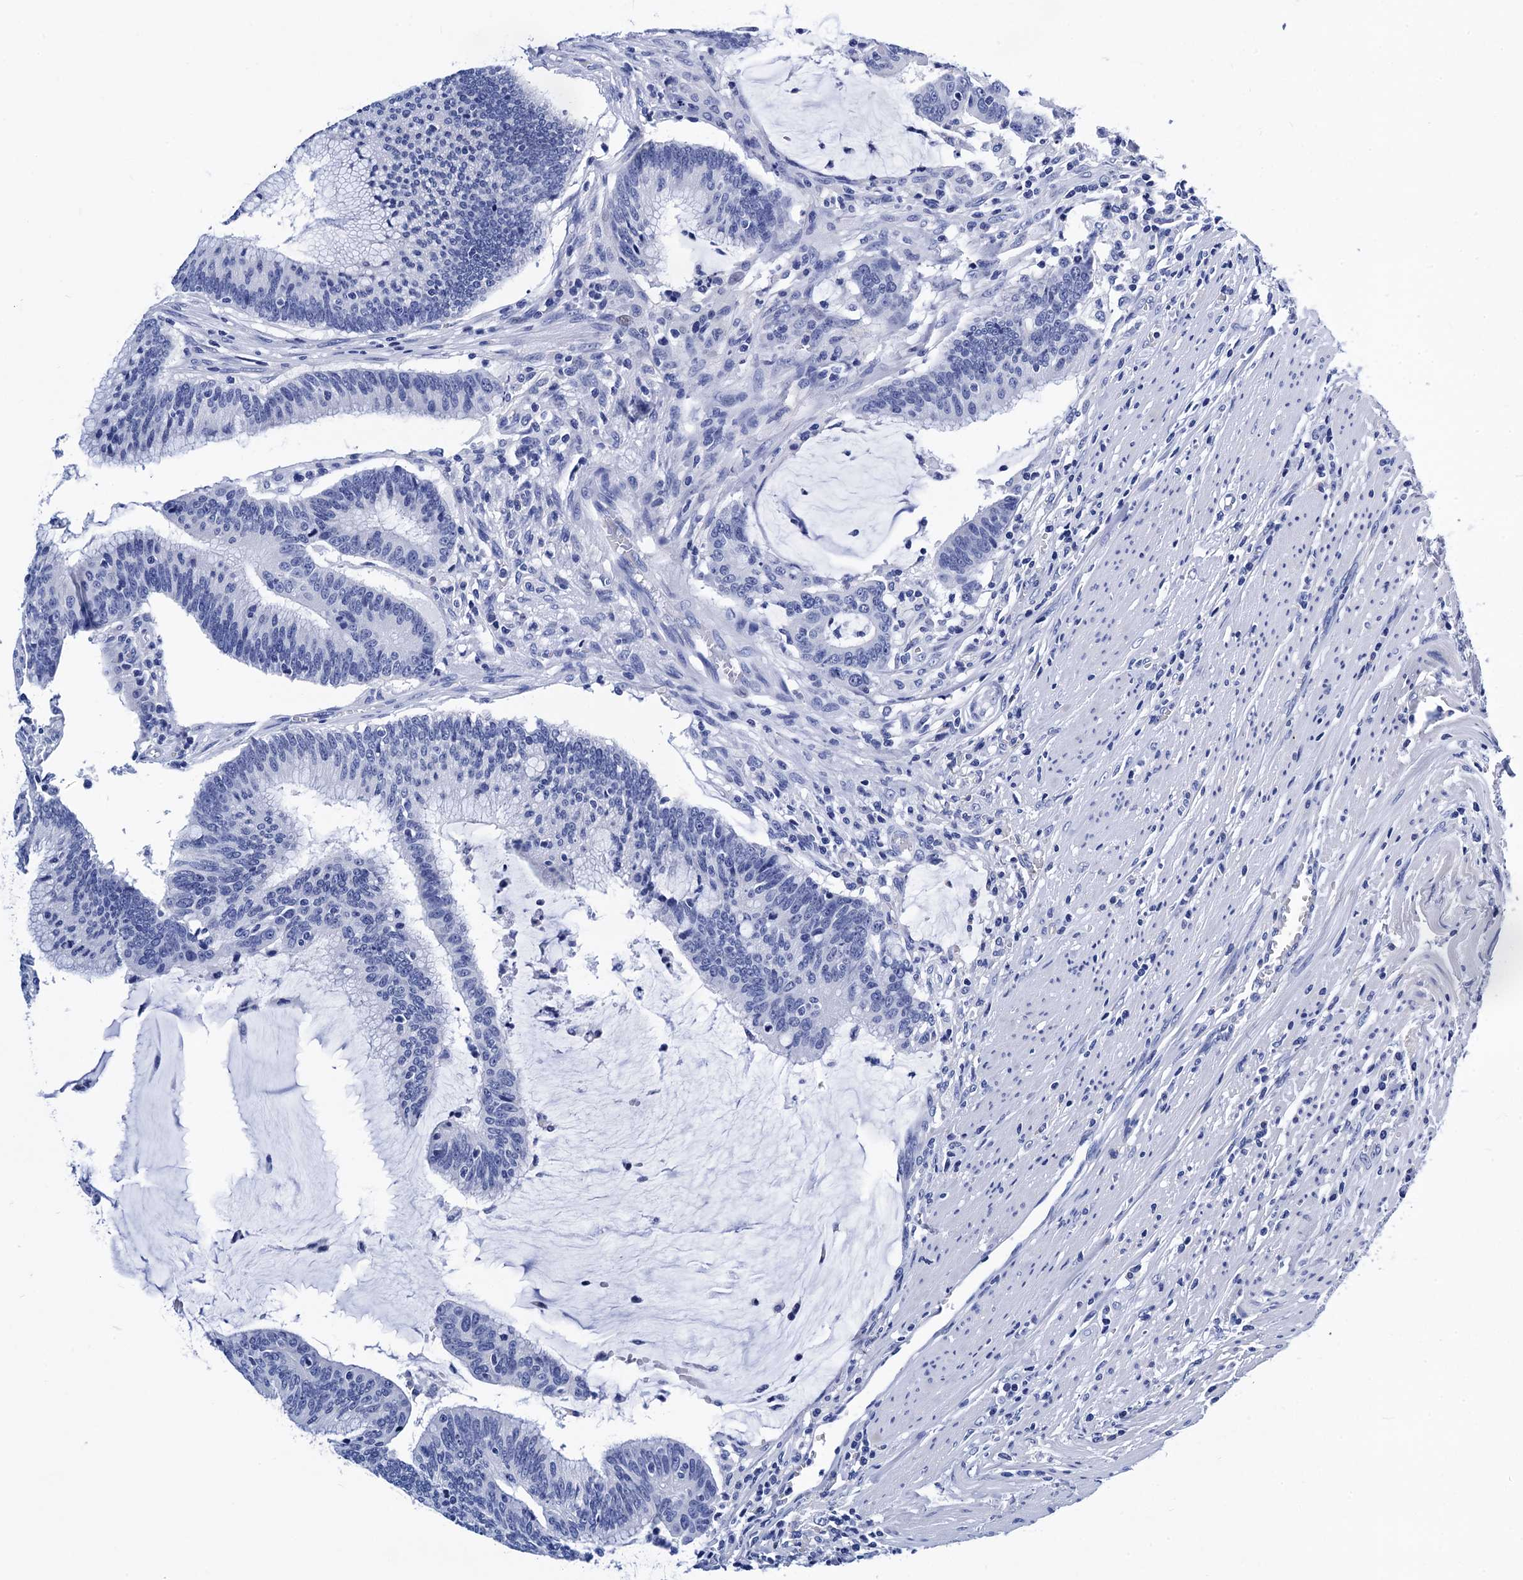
{"staining": {"intensity": "negative", "quantity": "none", "location": "none"}, "tissue": "colorectal cancer", "cell_type": "Tumor cells", "image_type": "cancer", "snomed": [{"axis": "morphology", "description": "Adenocarcinoma, NOS"}, {"axis": "topography", "description": "Rectum"}], "caption": "This is a photomicrograph of IHC staining of adenocarcinoma (colorectal), which shows no positivity in tumor cells.", "gene": "MYBPC3", "patient": {"sex": "female", "age": 77}}